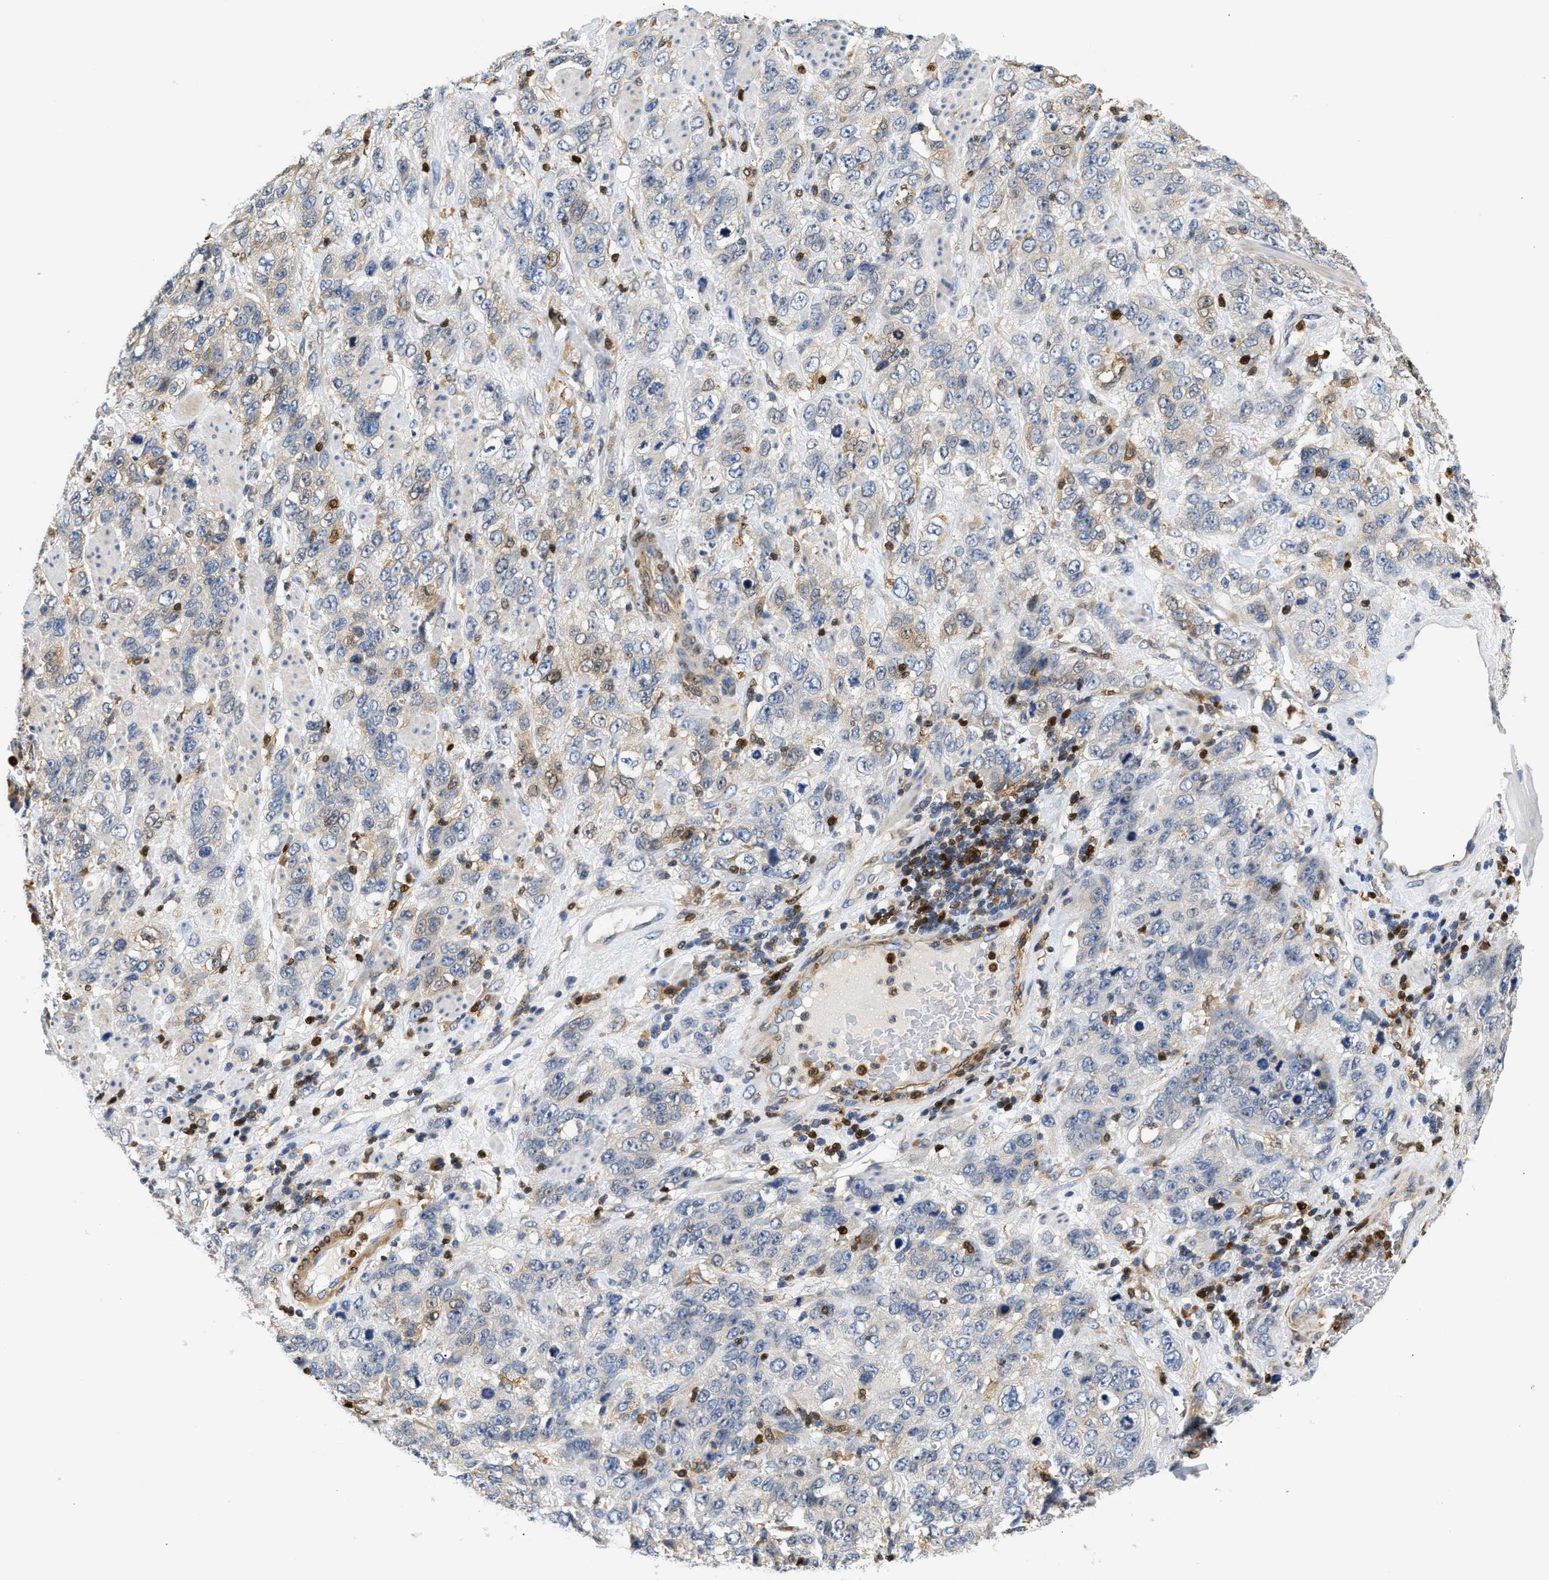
{"staining": {"intensity": "weak", "quantity": "<25%", "location": "cytoplasmic/membranous"}, "tissue": "stomach cancer", "cell_type": "Tumor cells", "image_type": "cancer", "snomed": [{"axis": "morphology", "description": "Adenocarcinoma, NOS"}, {"axis": "topography", "description": "Stomach"}], "caption": "A photomicrograph of human stomach cancer is negative for staining in tumor cells.", "gene": "SLIT2", "patient": {"sex": "male", "age": 48}}